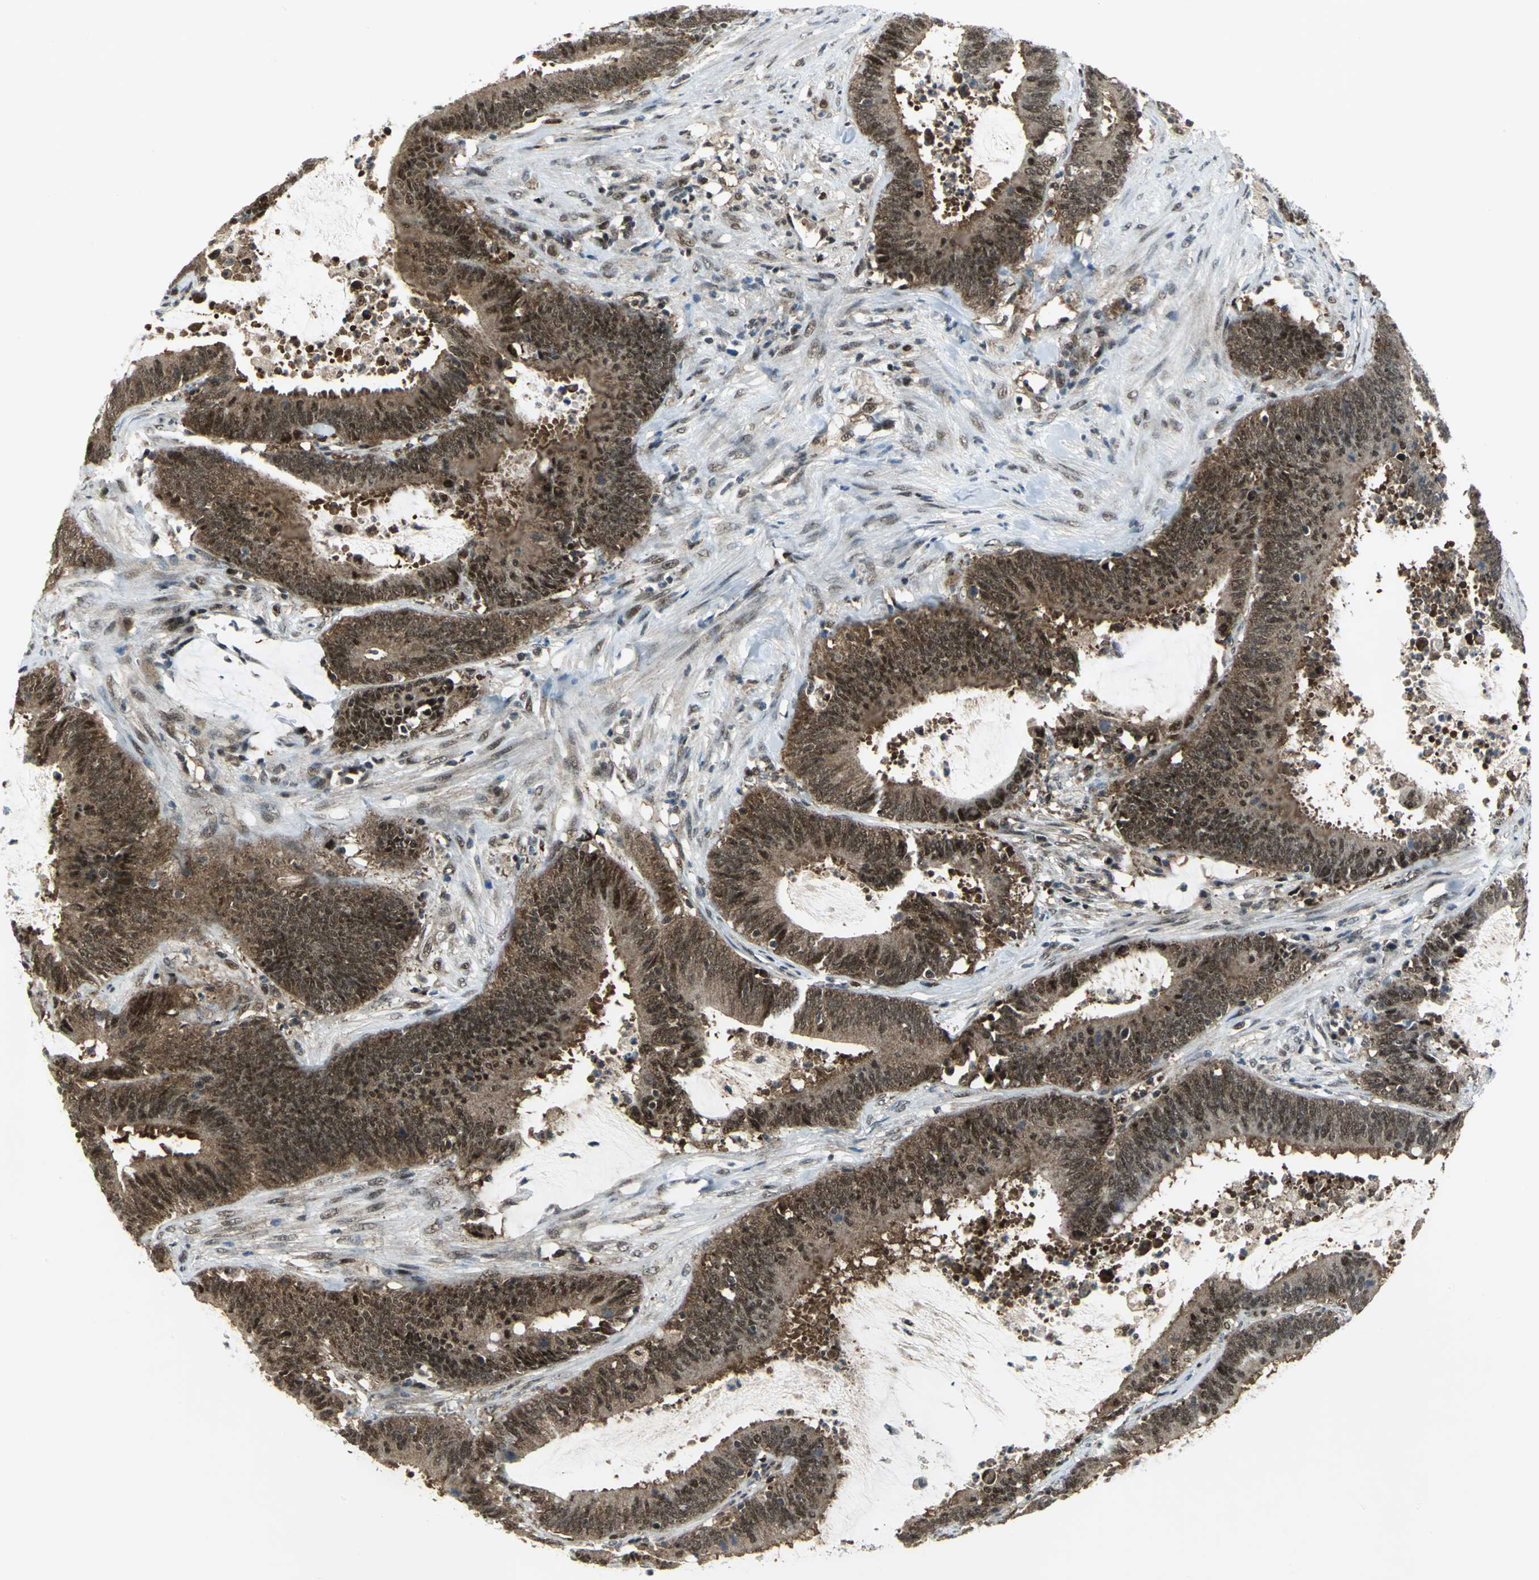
{"staining": {"intensity": "moderate", "quantity": ">75%", "location": "cytoplasmic/membranous,nuclear"}, "tissue": "colorectal cancer", "cell_type": "Tumor cells", "image_type": "cancer", "snomed": [{"axis": "morphology", "description": "Adenocarcinoma, NOS"}, {"axis": "topography", "description": "Rectum"}], "caption": "There is medium levels of moderate cytoplasmic/membranous and nuclear expression in tumor cells of colorectal cancer, as demonstrated by immunohistochemical staining (brown color).", "gene": "PSMA4", "patient": {"sex": "female", "age": 66}}